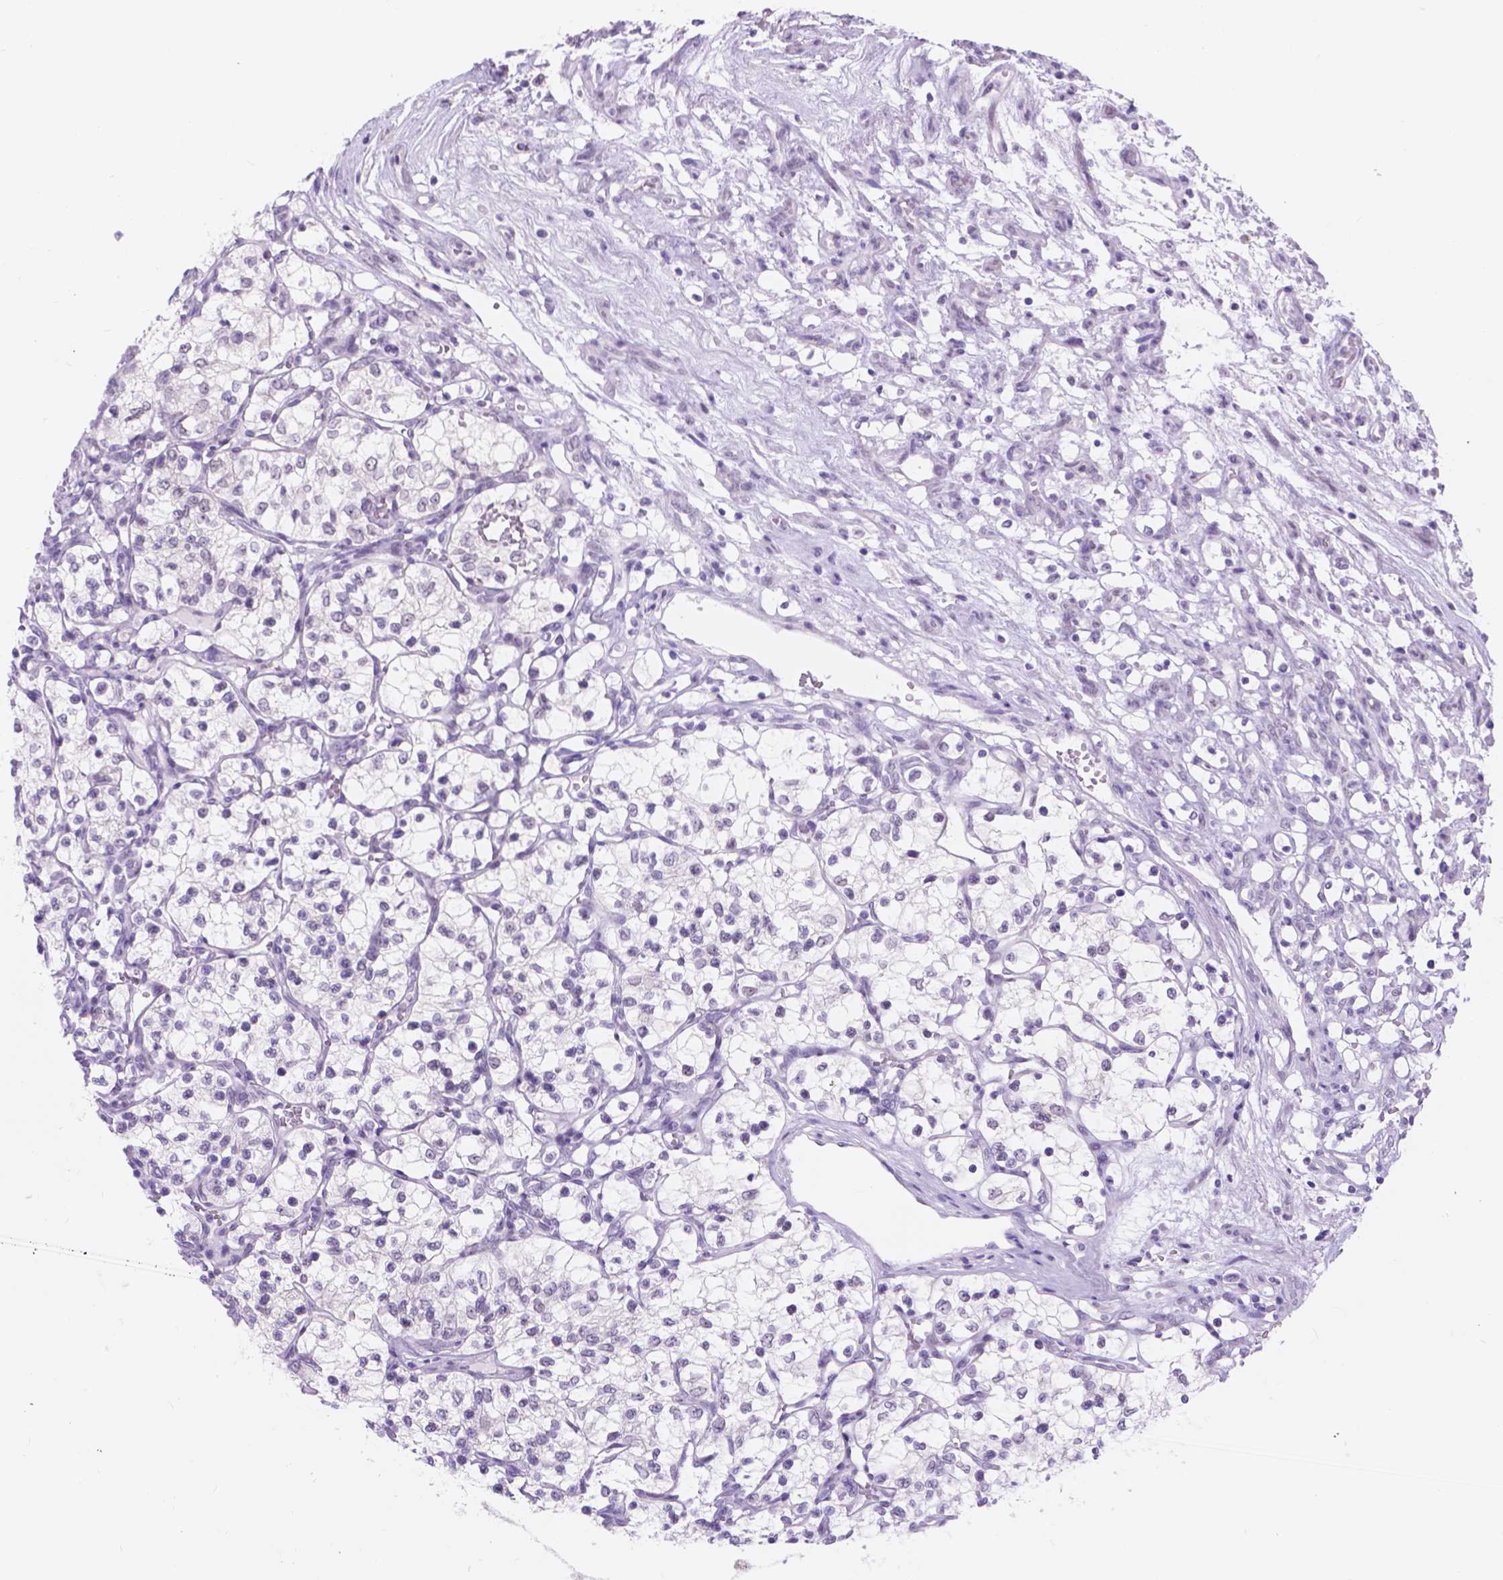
{"staining": {"intensity": "negative", "quantity": "none", "location": "none"}, "tissue": "renal cancer", "cell_type": "Tumor cells", "image_type": "cancer", "snomed": [{"axis": "morphology", "description": "Adenocarcinoma, NOS"}, {"axis": "topography", "description": "Kidney"}], "caption": "IHC image of renal adenocarcinoma stained for a protein (brown), which shows no positivity in tumor cells. The staining is performed using DAB (3,3'-diaminobenzidine) brown chromogen with nuclei counter-stained in using hematoxylin.", "gene": "DCC", "patient": {"sex": "female", "age": 69}}